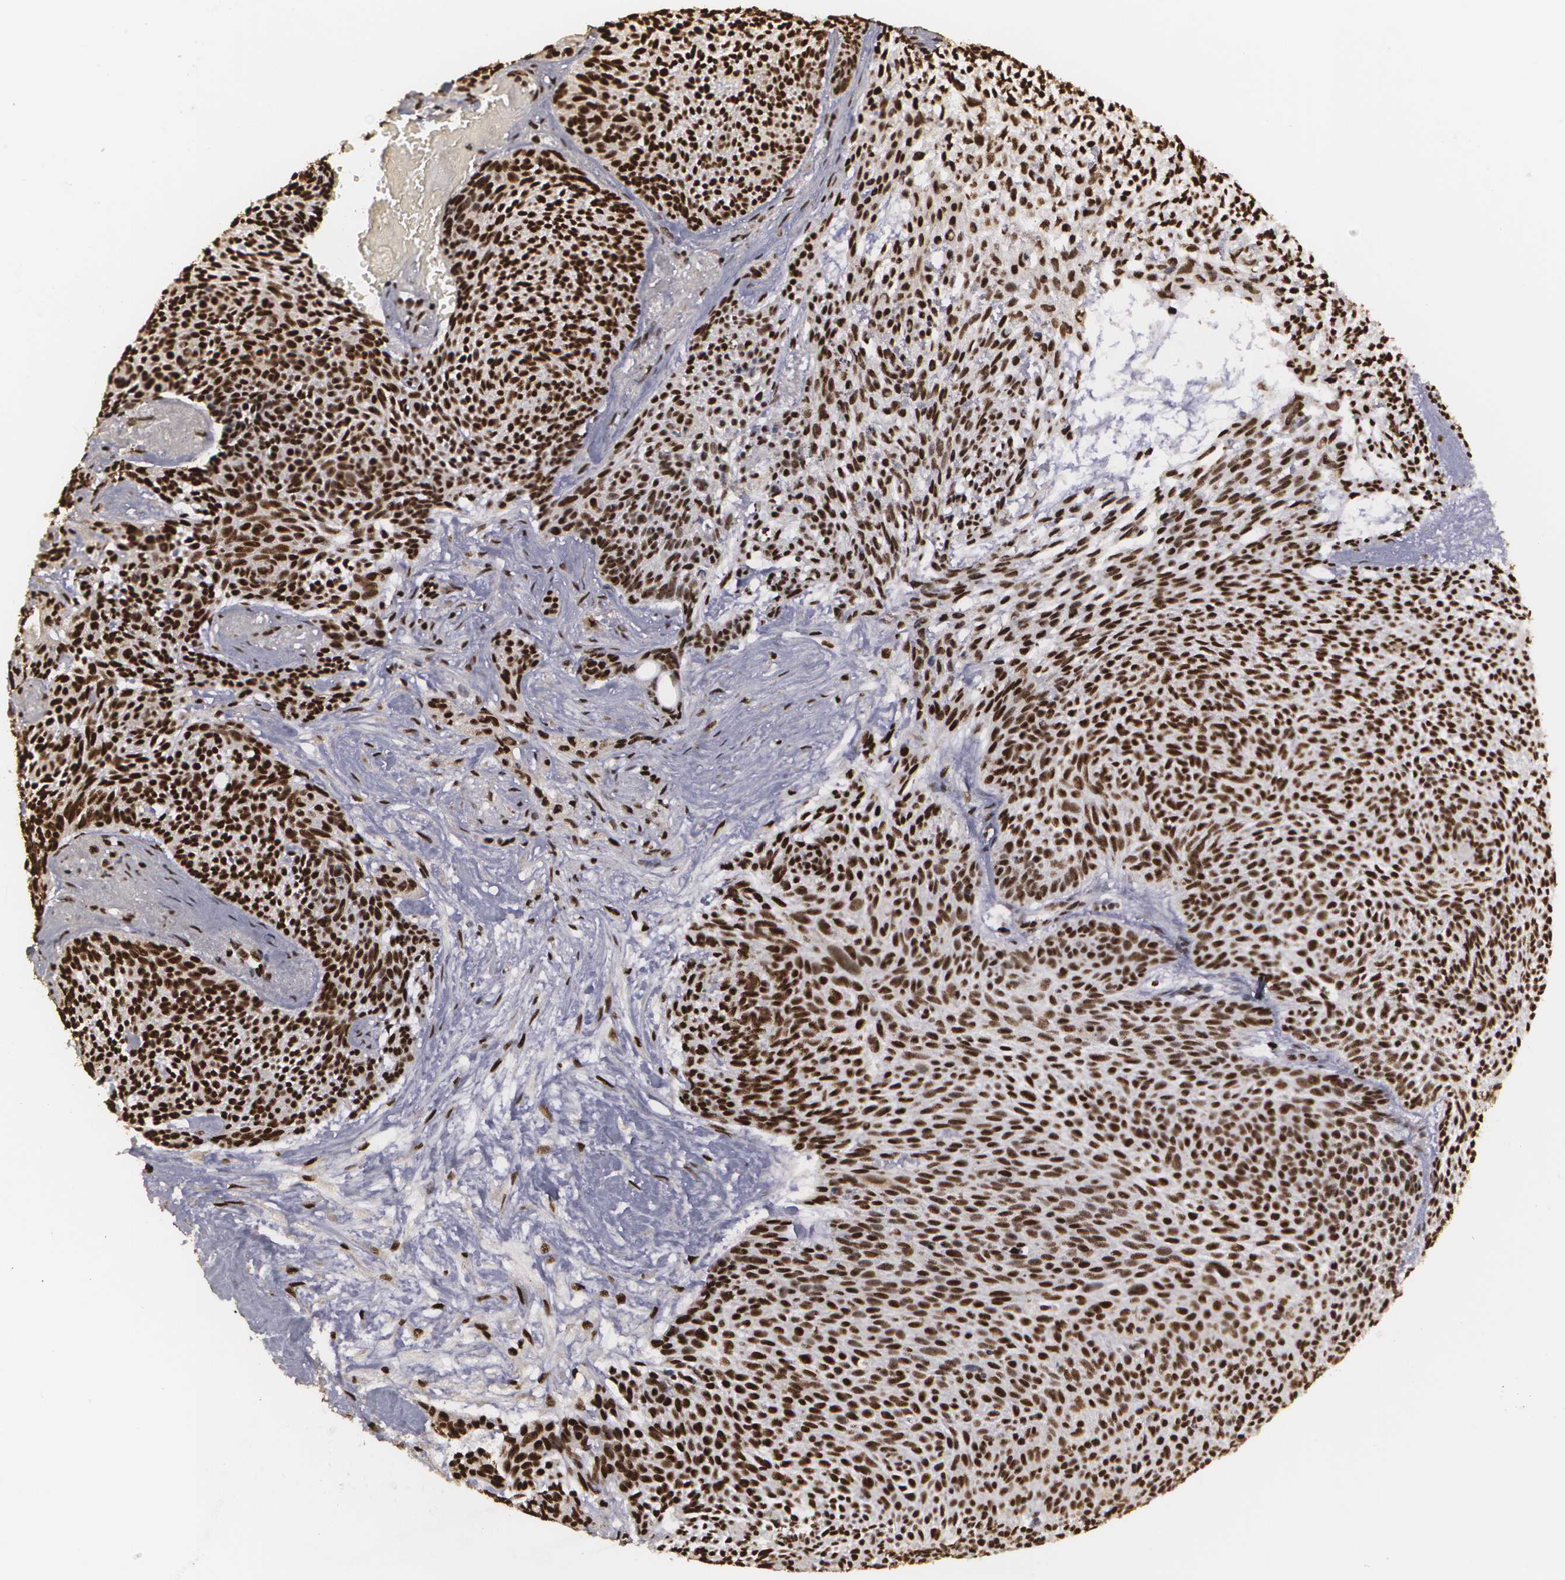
{"staining": {"intensity": "strong", "quantity": ">75%", "location": "cytoplasmic/membranous,nuclear"}, "tissue": "skin cancer", "cell_type": "Tumor cells", "image_type": "cancer", "snomed": [{"axis": "morphology", "description": "Basal cell carcinoma"}, {"axis": "topography", "description": "Skin"}], "caption": "Immunohistochemistry image of human skin basal cell carcinoma stained for a protein (brown), which displays high levels of strong cytoplasmic/membranous and nuclear staining in approximately >75% of tumor cells.", "gene": "RCOR1", "patient": {"sex": "male", "age": 84}}